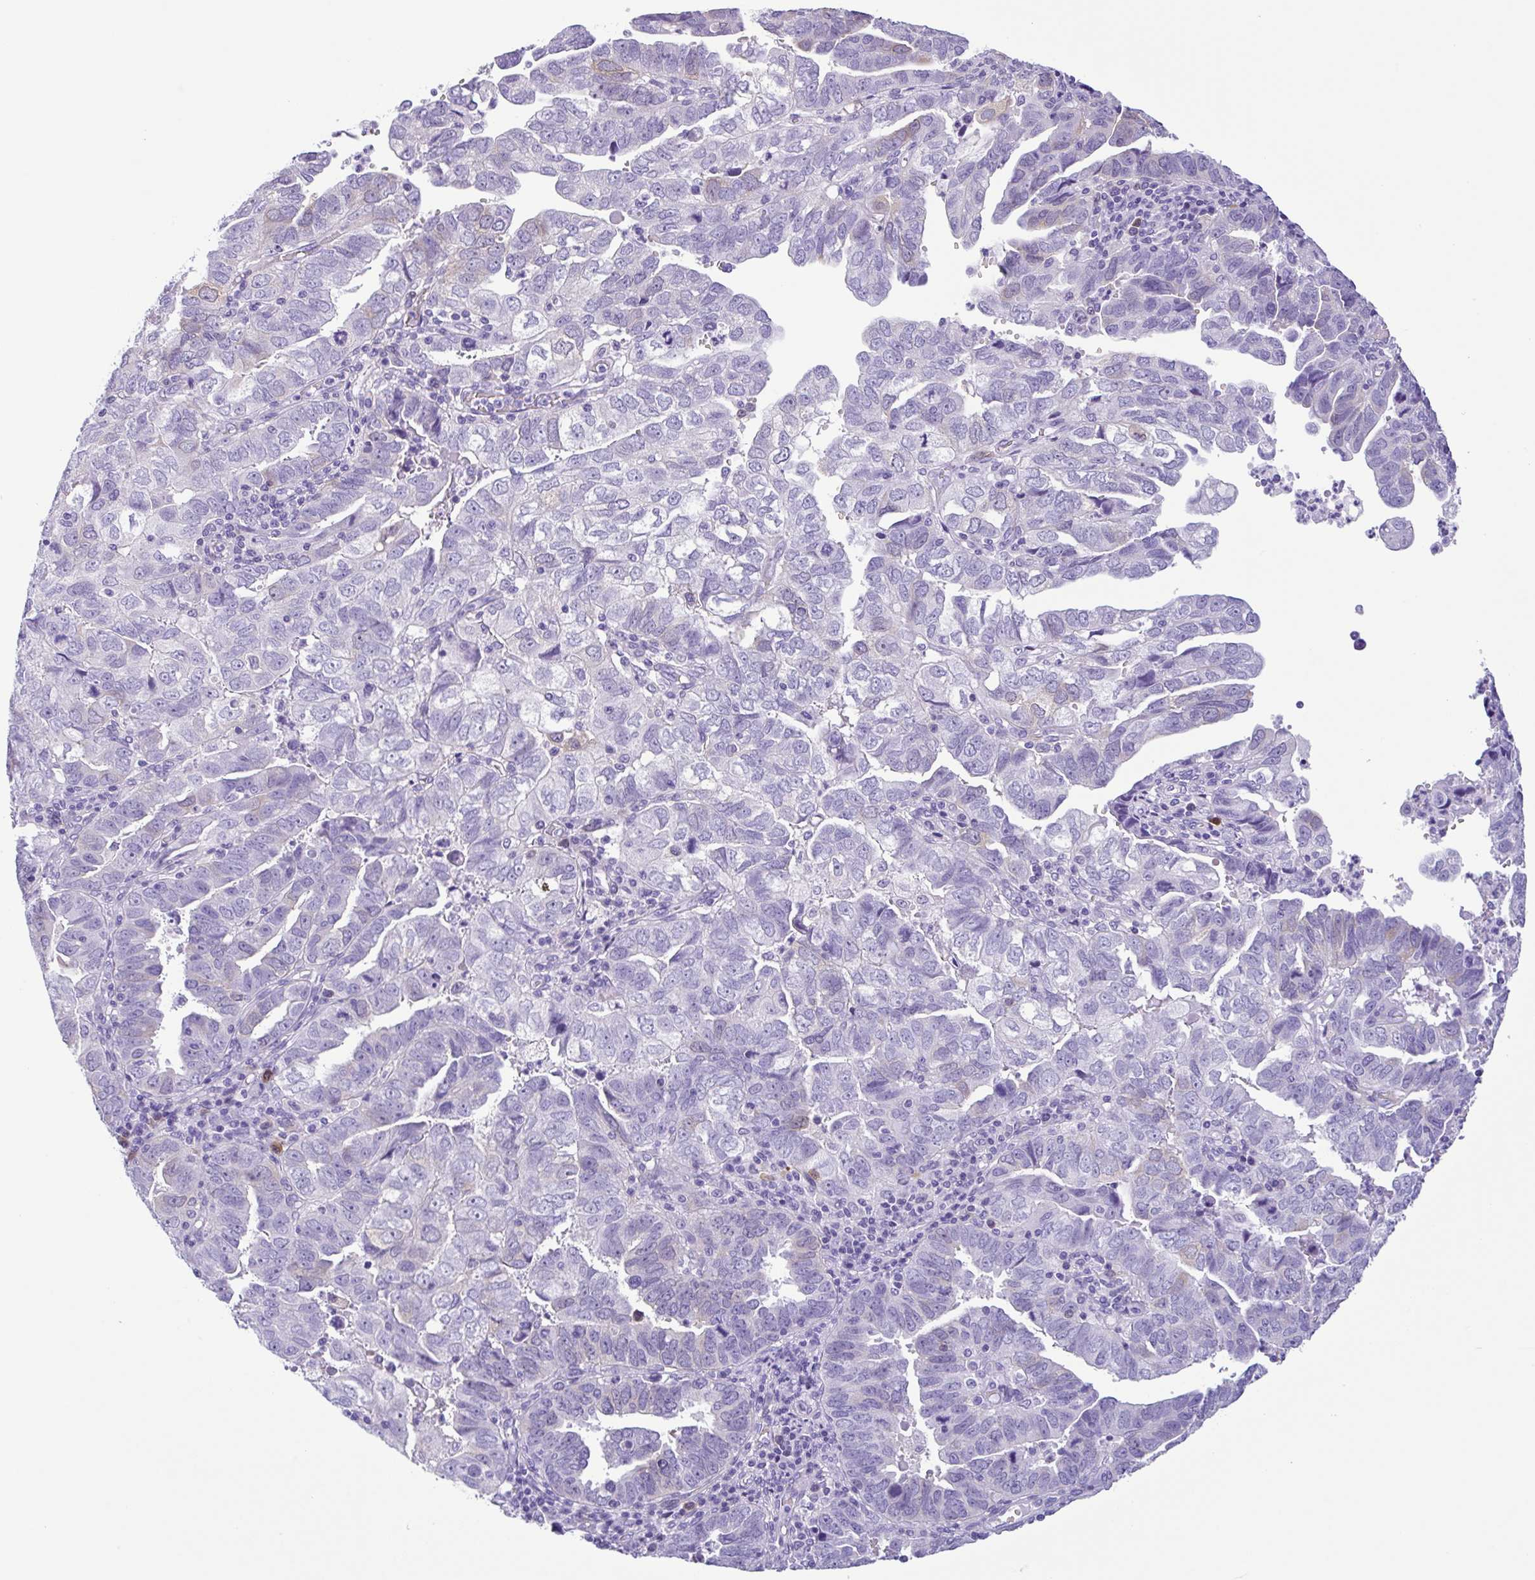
{"staining": {"intensity": "negative", "quantity": "none", "location": "none"}, "tissue": "endometrial cancer", "cell_type": "Tumor cells", "image_type": "cancer", "snomed": [{"axis": "morphology", "description": "Adenocarcinoma, NOS"}, {"axis": "topography", "description": "Uterus"}], "caption": "Tumor cells show no significant expression in endometrial cancer (adenocarcinoma).", "gene": "RRM2", "patient": {"sex": "female", "age": 62}}